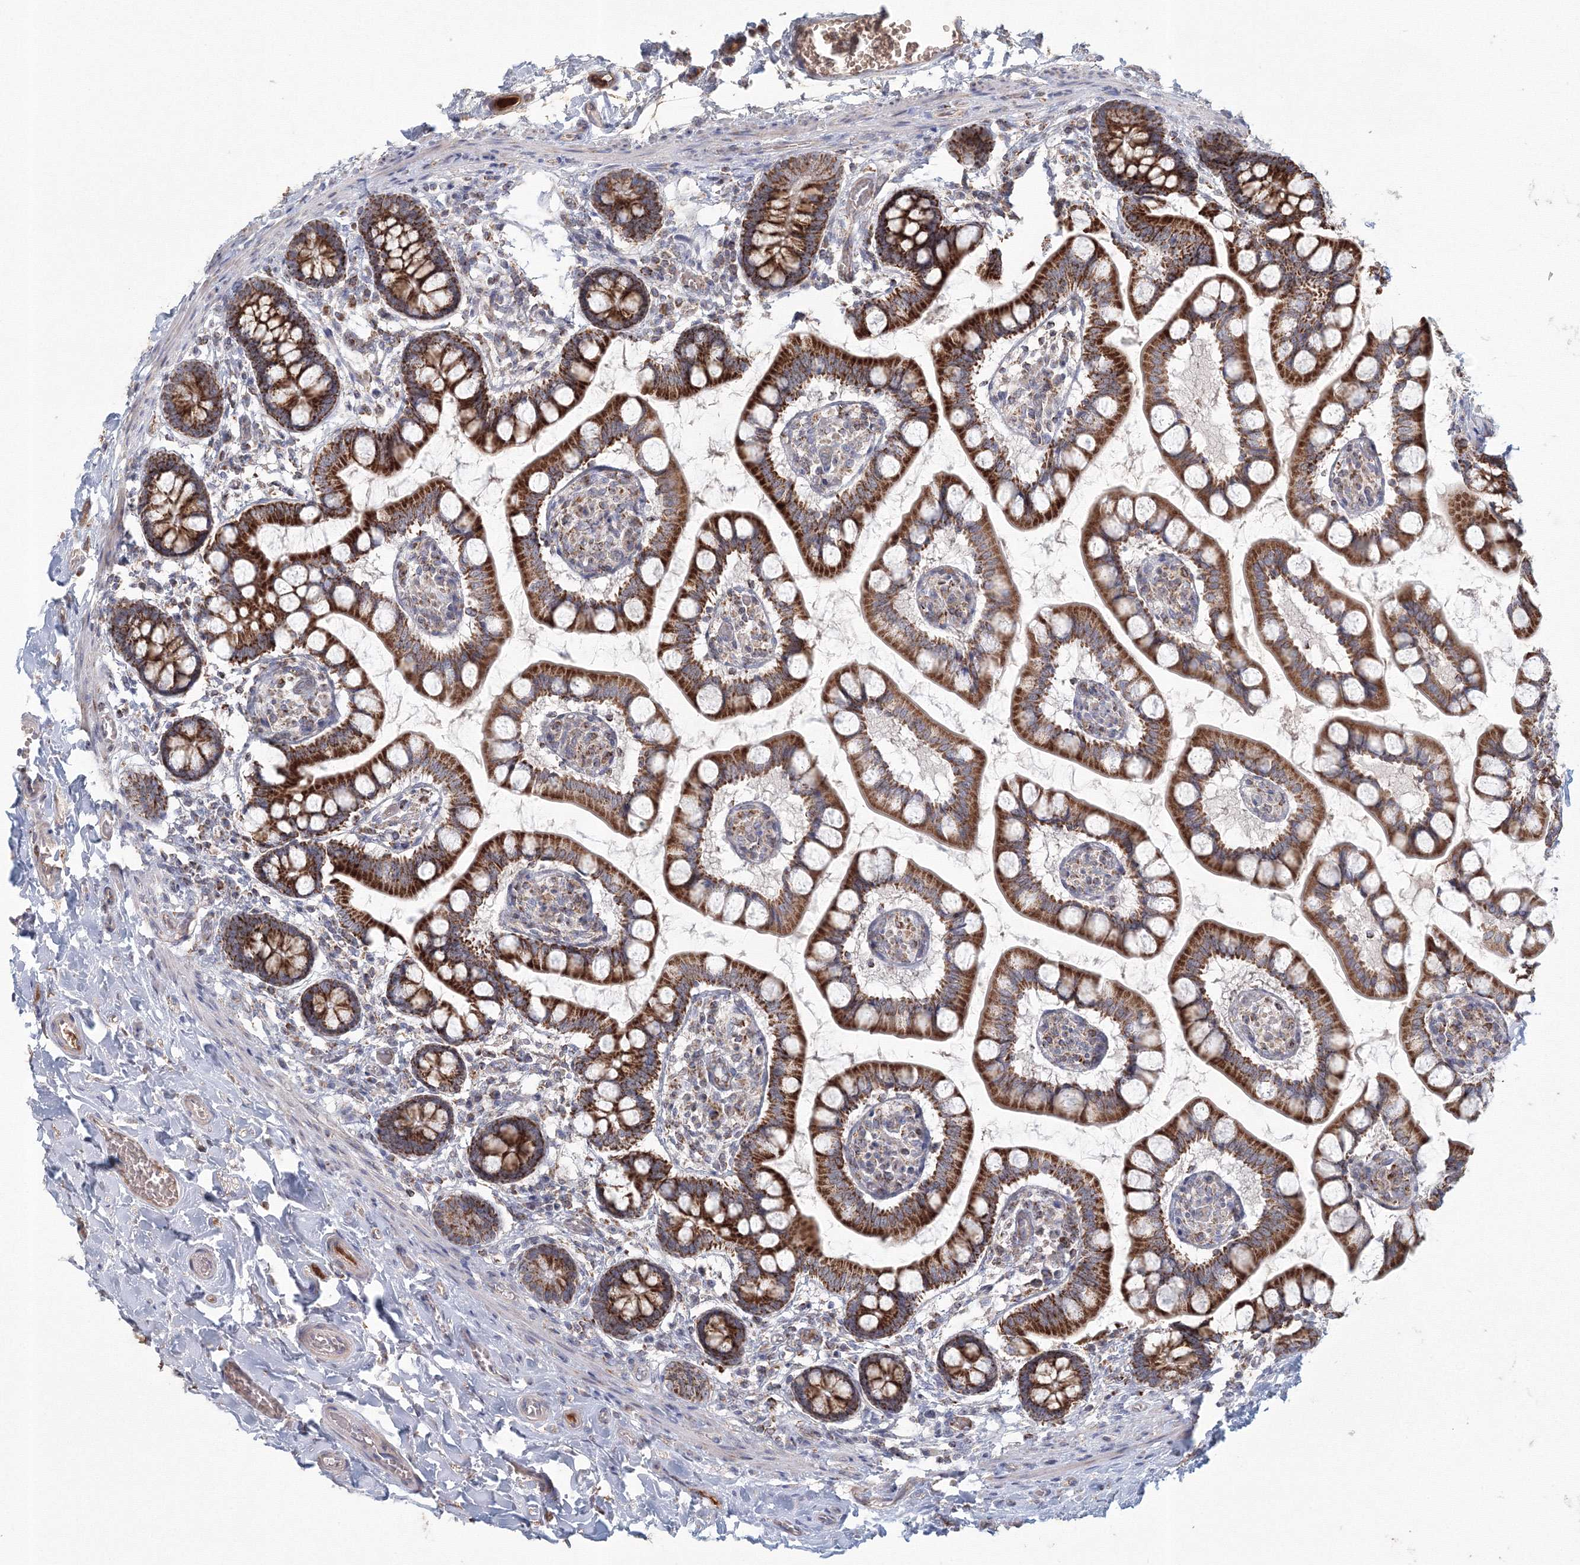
{"staining": {"intensity": "strong", "quantity": ">75%", "location": "cytoplasmic/membranous"}, "tissue": "small intestine", "cell_type": "Glandular cells", "image_type": "normal", "snomed": [{"axis": "morphology", "description": "Normal tissue, NOS"}, {"axis": "topography", "description": "Small intestine"}], "caption": "Unremarkable small intestine was stained to show a protein in brown. There is high levels of strong cytoplasmic/membranous staining in approximately >75% of glandular cells.", "gene": "GRPEL1", "patient": {"sex": "male", "age": 52}}